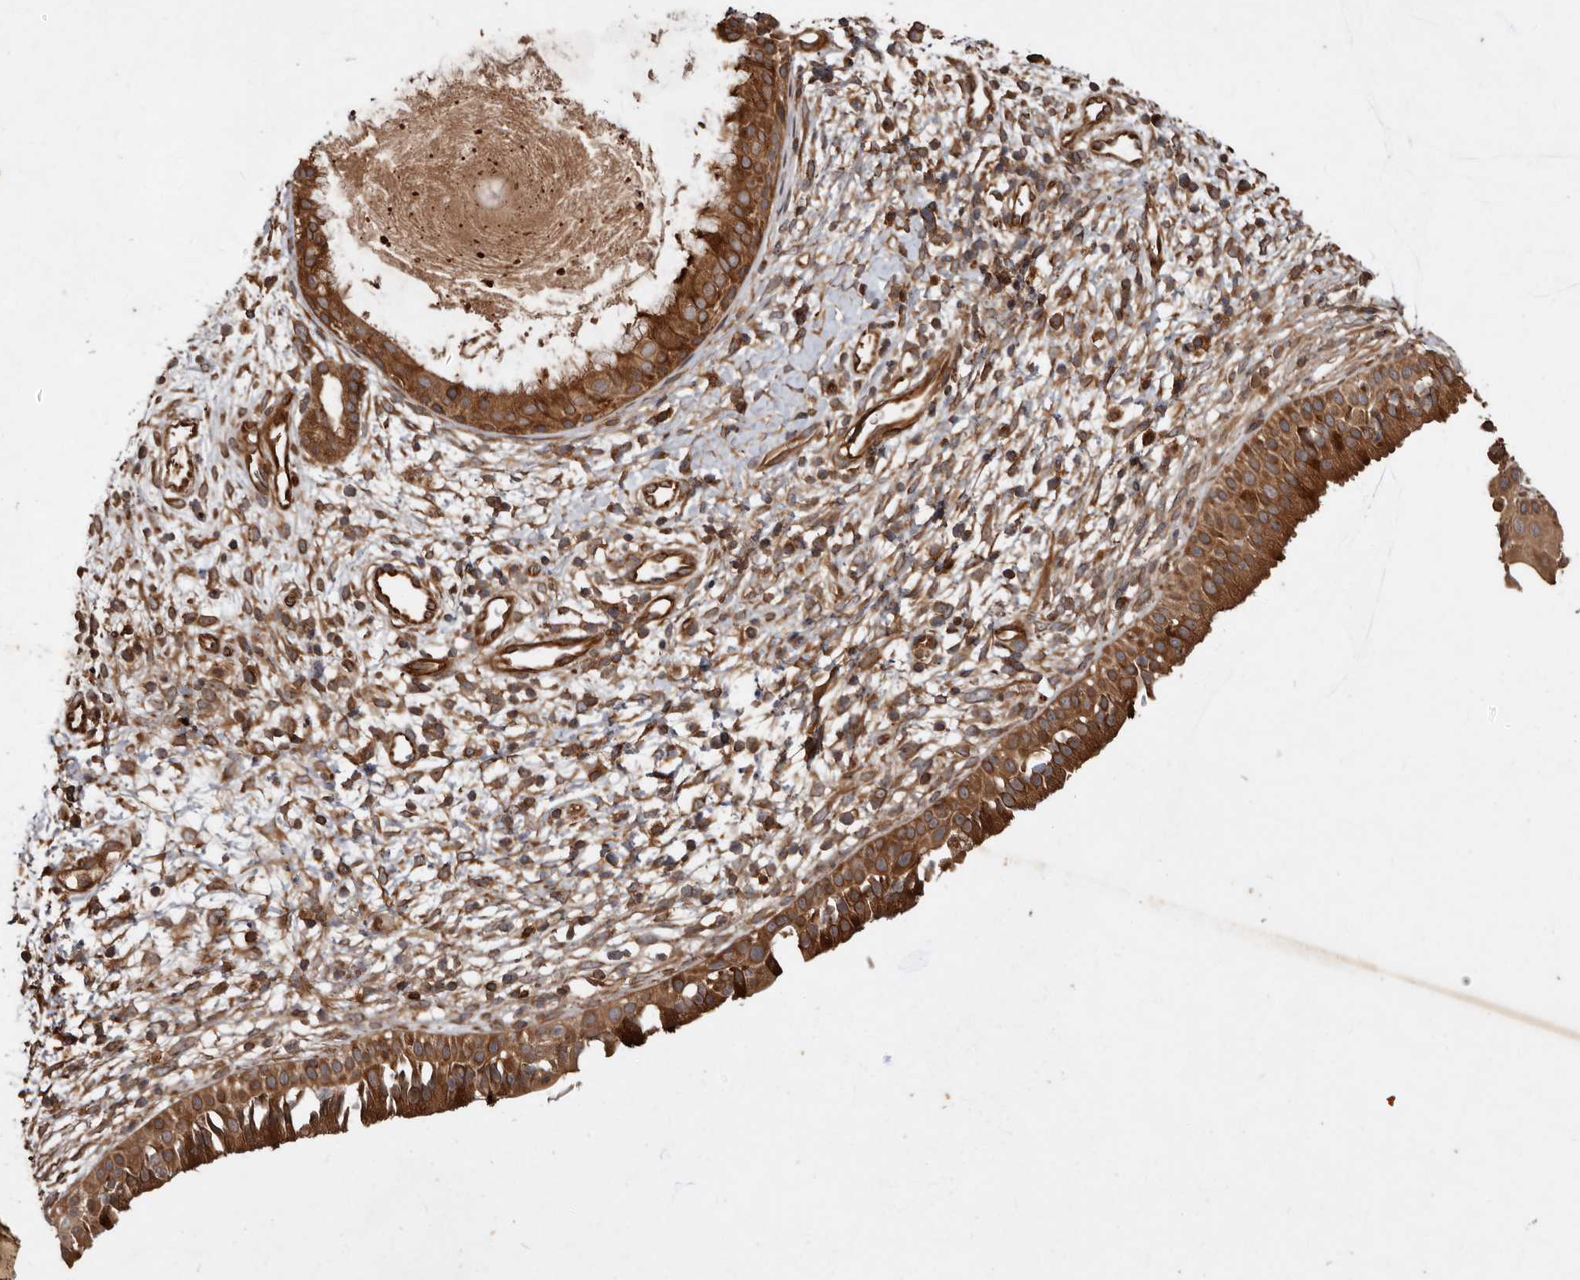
{"staining": {"intensity": "strong", "quantity": ">75%", "location": "cytoplasmic/membranous"}, "tissue": "nasopharynx", "cell_type": "Respiratory epithelial cells", "image_type": "normal", "snomed": [{"axis": "morphology", "description": "Normal tissue, NOS"}, {"axis": "topography", "description": "Nasopharynx"}], "caption": "Brown immunohistochemical staining in benign nasopharynx exhibits strong cytoplasmic/membranous expression in about >75% of respiratory epithelial cells. Nuclei are stained in blue.", "gene": "STK36", "patient": {"sex": "male", "age": 22}}